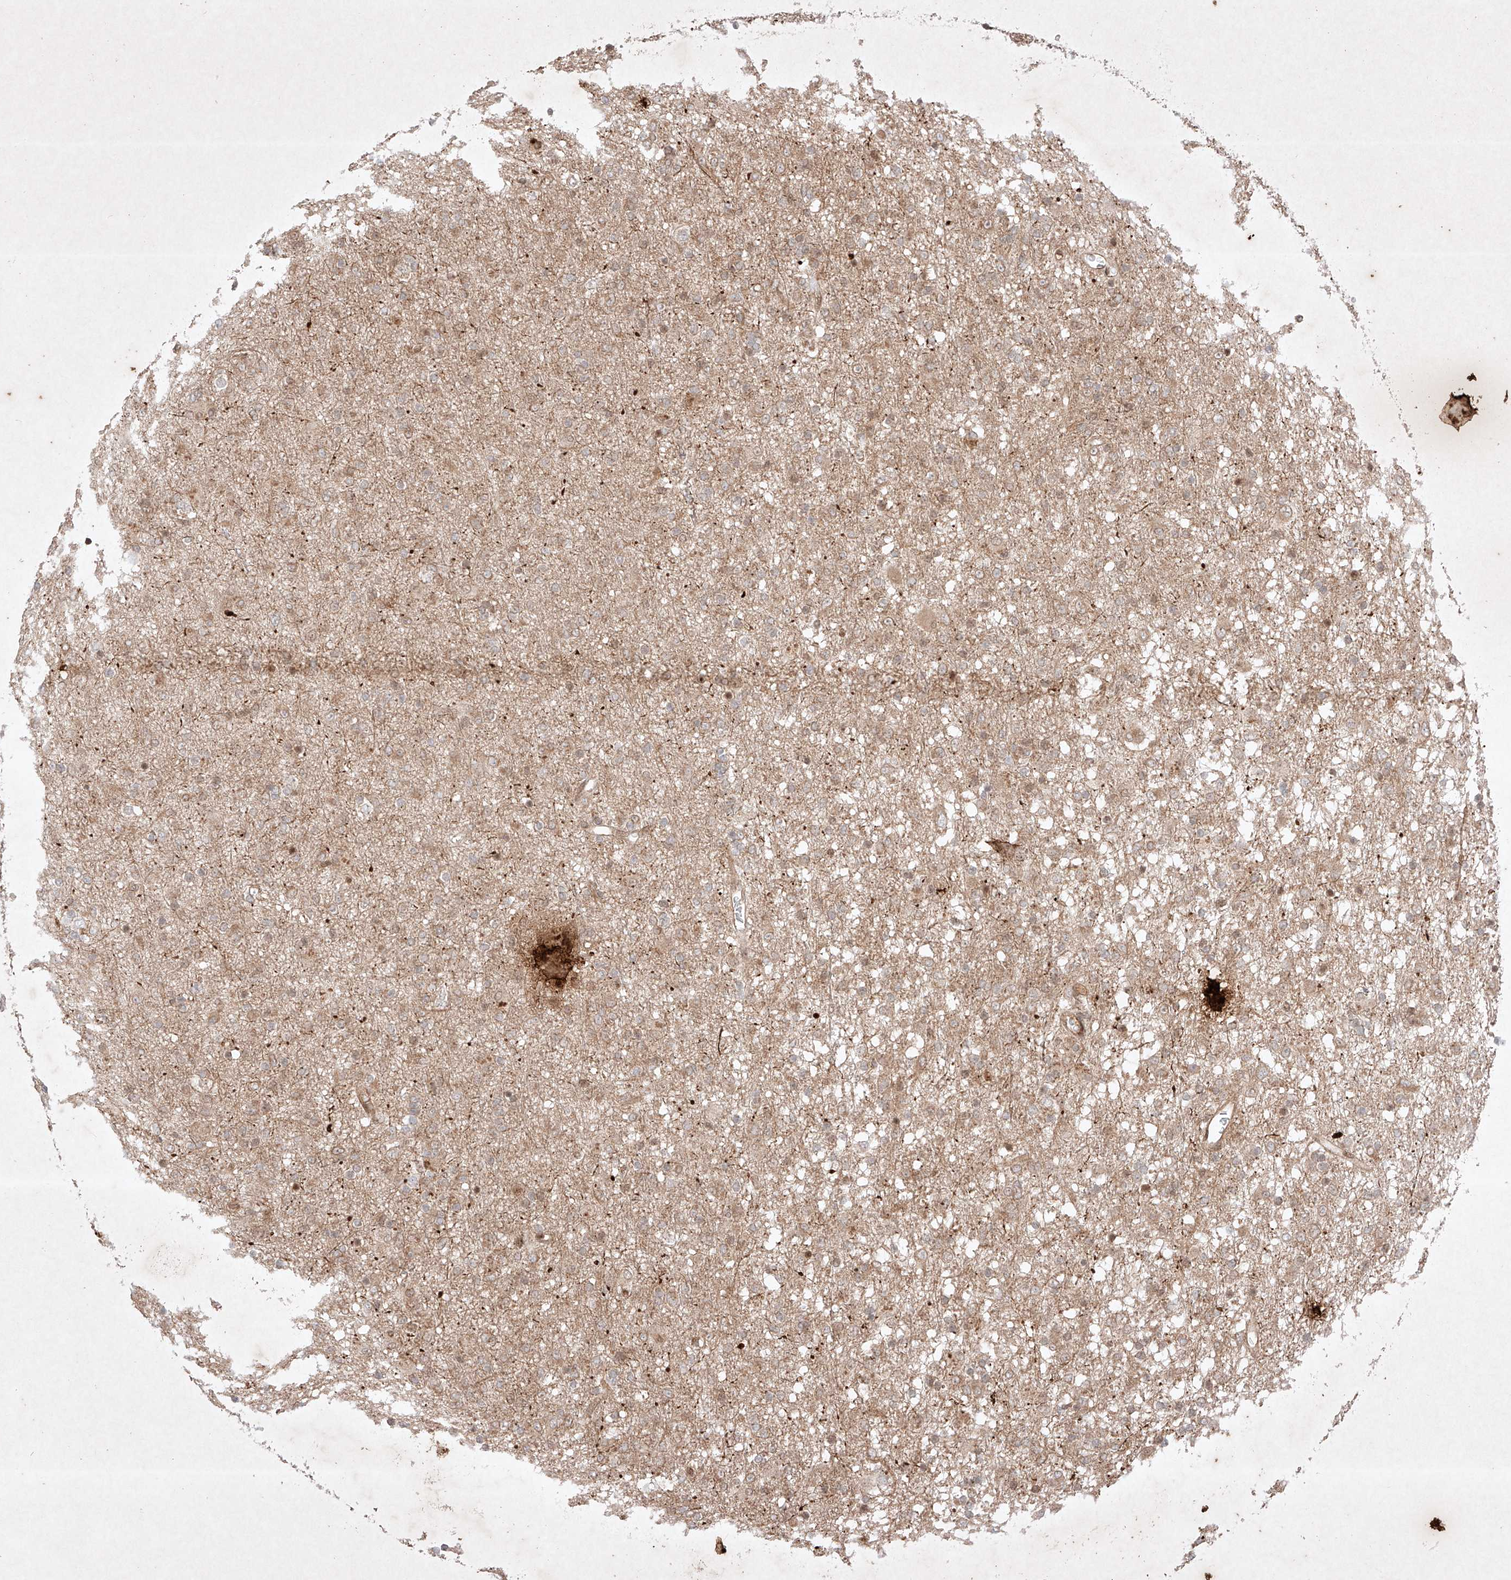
{"staining": {"intensity": "weak", "quantity": "<25%", "location": "cytoplasmic/membranous,nuclear"}, "tissue": "glioma", "cell_type": "Tumor cells", "image_type": "cancer", "snomed": [{"axis": "morphology", "description": "Glioma, malignant, Low grade"}, {"axis": "topography", "description": "Brain"}], "caption": "A histopathology image of malignant glioma (low-grade) stained for a protein displays no brown staining in tumor cells. (DAB (3,3'-diaminobenzidine) immunohistochemistry (IHC) with hematoxylin counter stain).", "gene": "RNF31", "patient": {"sex": "male", "age": 65}}